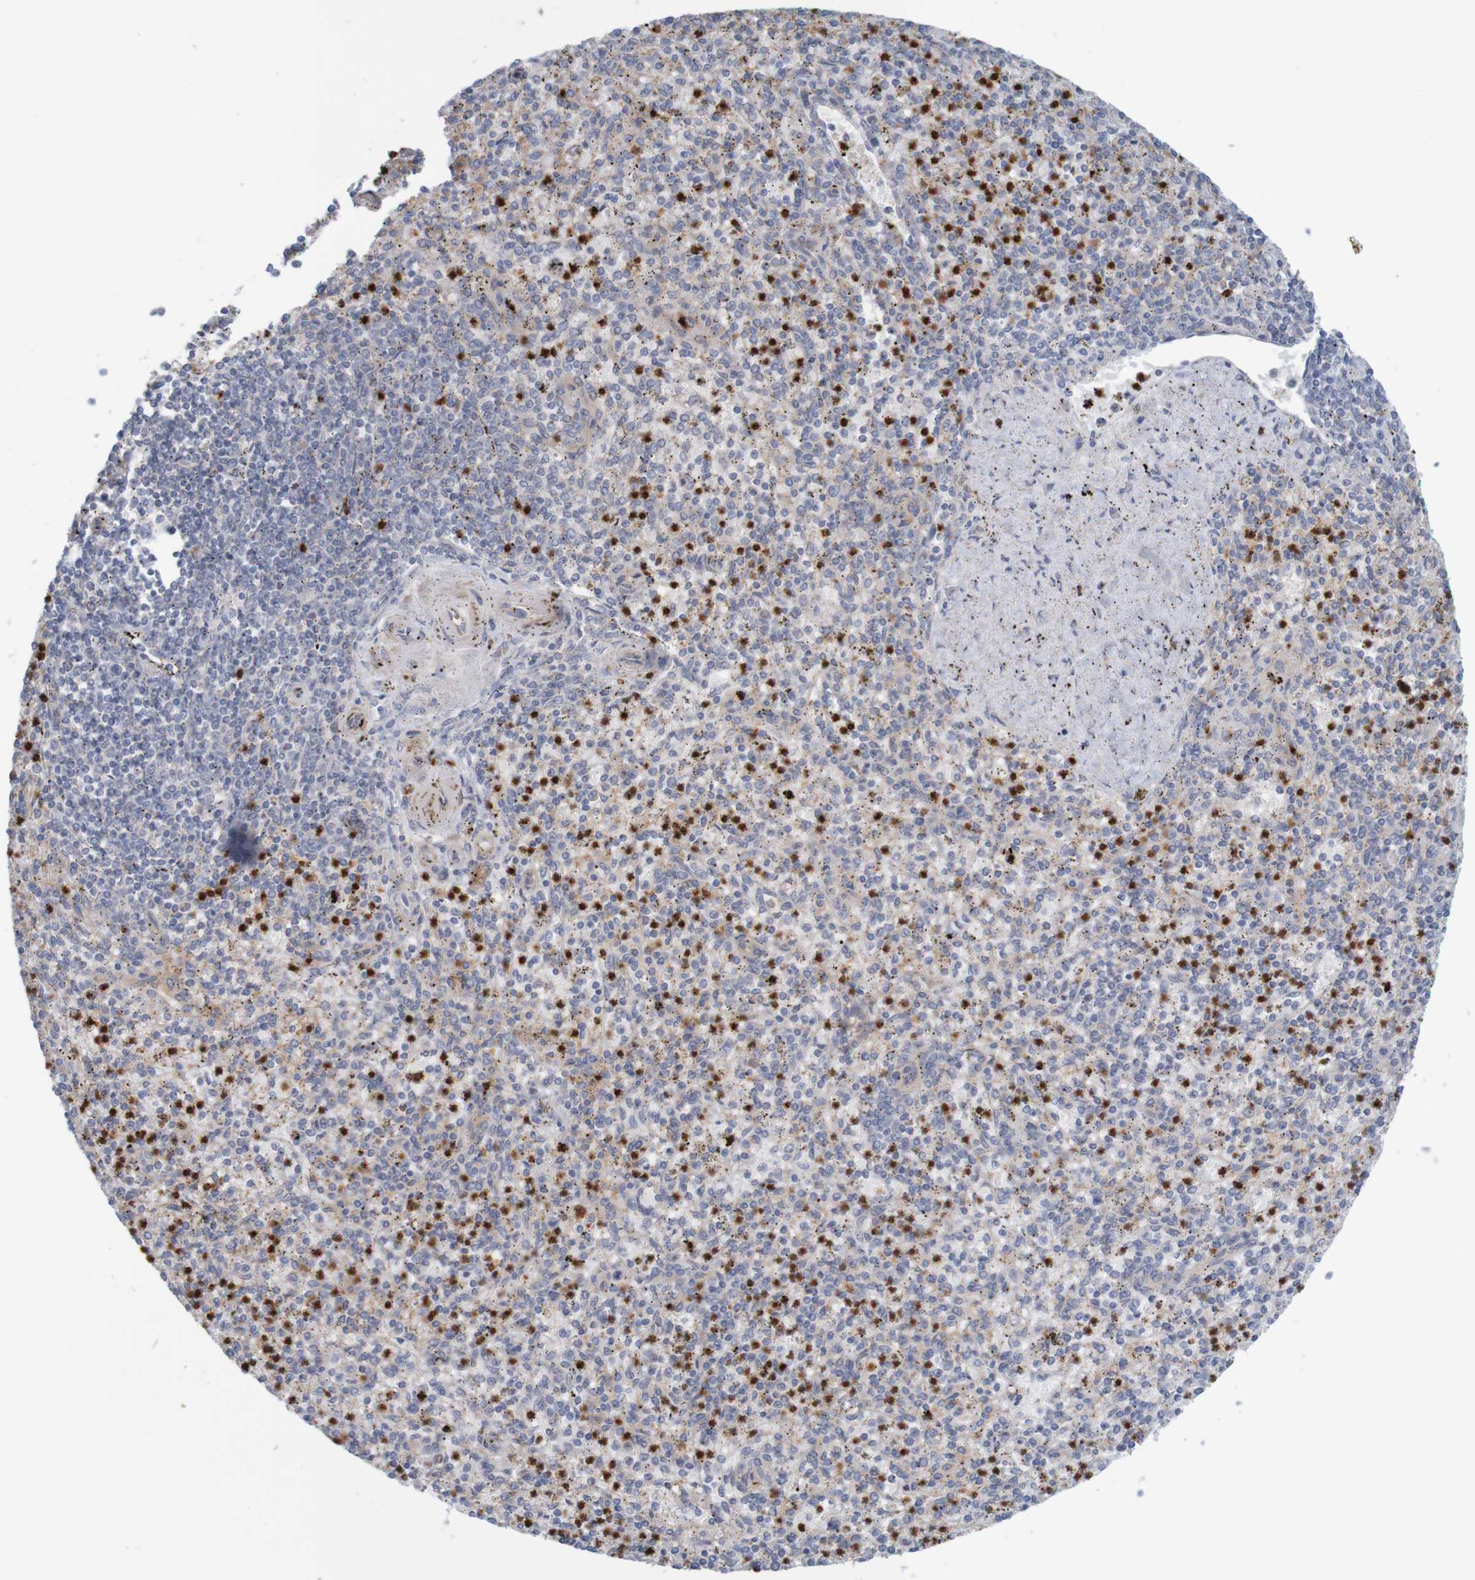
{"staining": {"intensity": "strong", "quantity": "25%-75%", "location": "cytoplasmic/membranous"}, "tissue": "spleen", "cell_type": "Cells in red pulp", "image_type": "normal", "snomed": [{"axis": "morphology", "description": "Normal tissue, NOS"}, {"axis": "topography", "description": "Spleen"}], "caption": "Strong cytoplasmic/membranous expression for a protein is seen in approximately 25%-75% of cells in red pulp of benign spleen using immunohistochemistry.", "gene": "KRT23", "patient": {"sex": "male", "age": 72}}